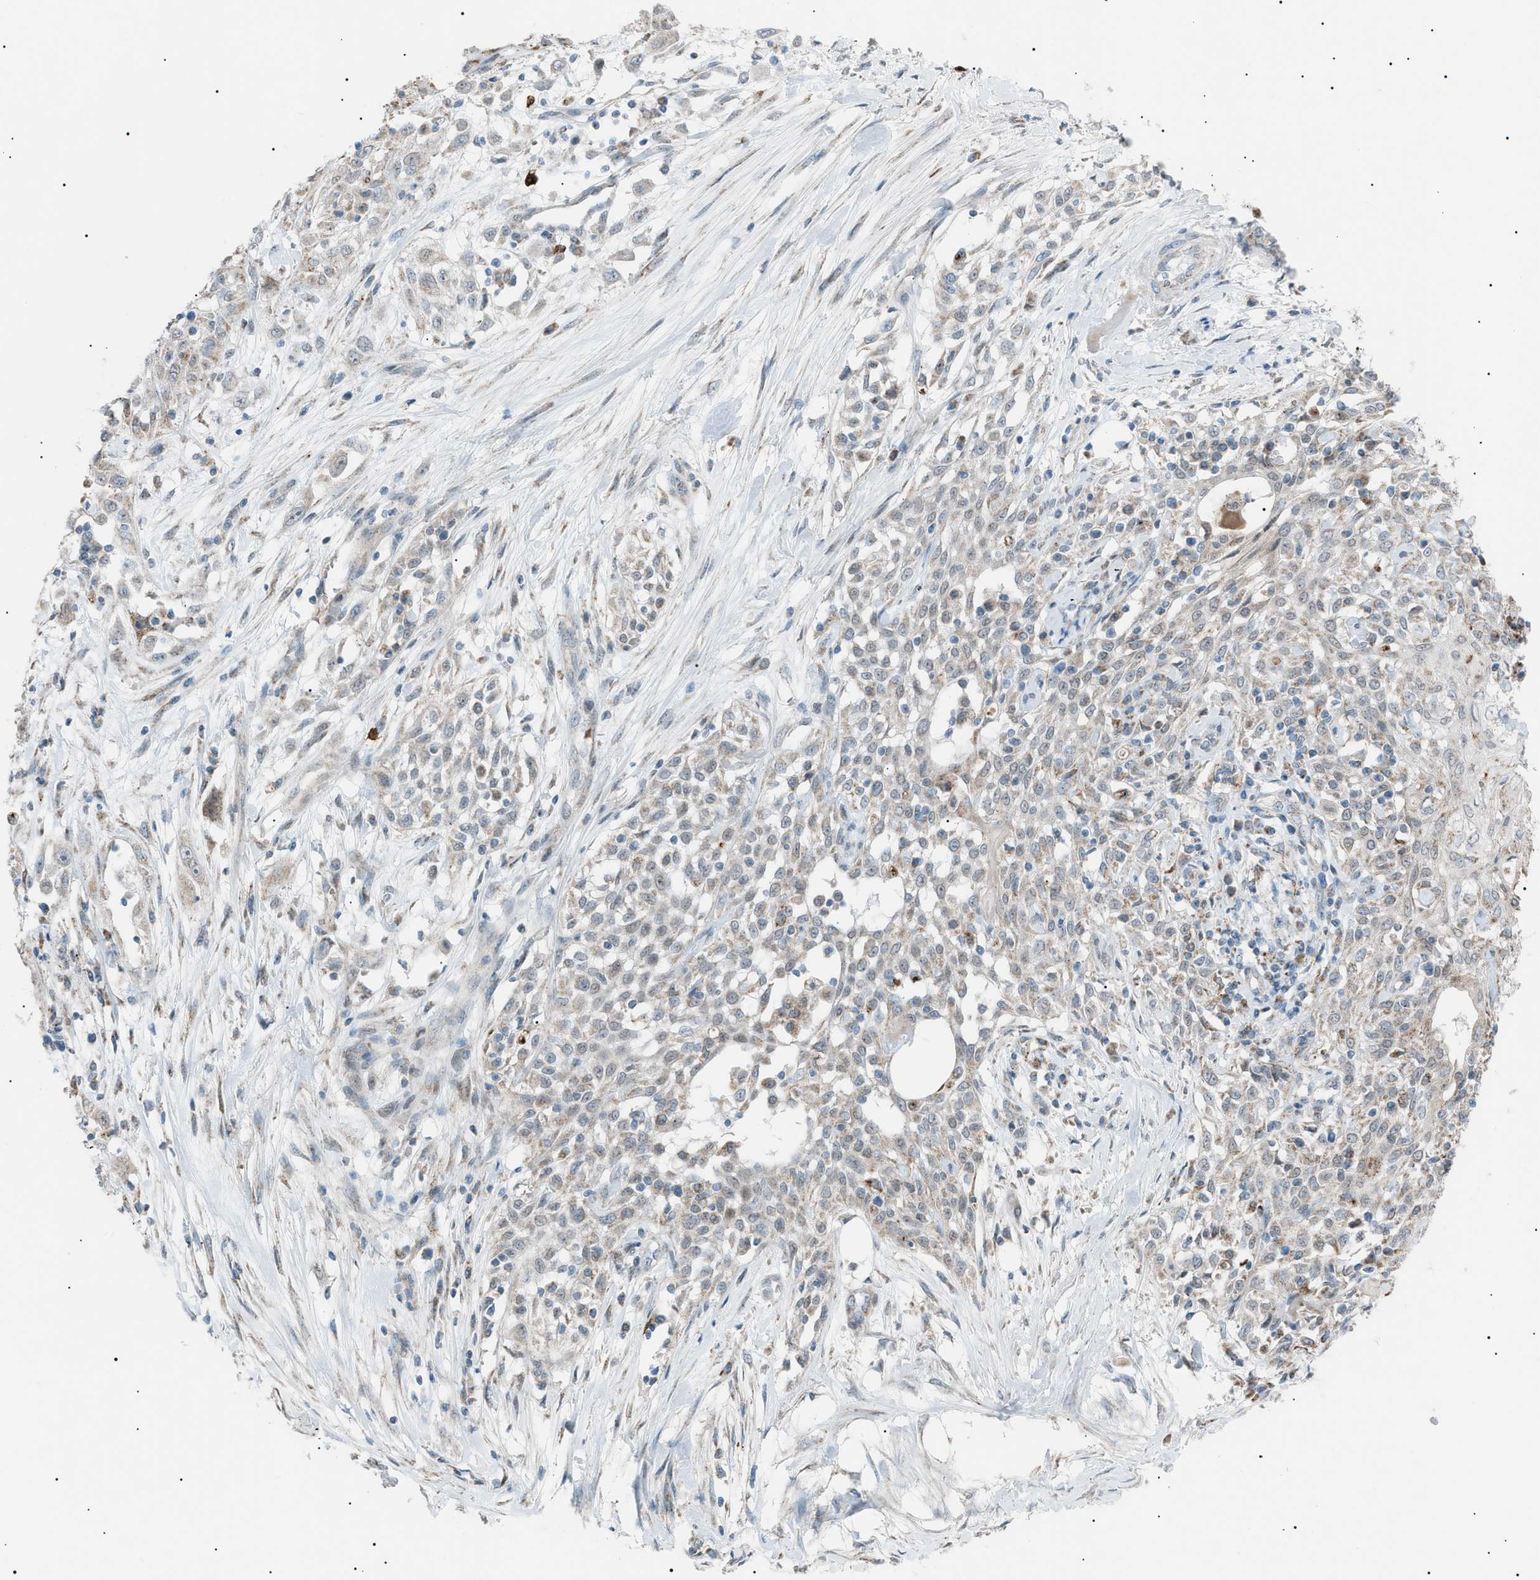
{"staining": {"intensity": "weak", "quantity": "25%-75%", "location": "cytoplasmic/membranous"}, "tissue": "skin cancer", "cell_type": "Tumor cells", "image_type": "cancer", "snomed": [{"axis": "morphology", "description": "Squamous cell carcinoma, NOS"}, {"axis": "morphology", "description": "Squamous cell carcinoma, metastatic, NOS"}, {"axis": "topography", "description": "Skin"}, {"axis": "topography", "description": "Lymph node"}], "caption": "The micrograph displays staining of squamous cell carcinoma (skin), revealing weak cytoplasmic/membranous protein expression (brown color) within tumor cells. (IHC, brightfield microscopy, high magnification).", "gene": "ZNF516", "patient": {"sex": "male", "age": 75}}